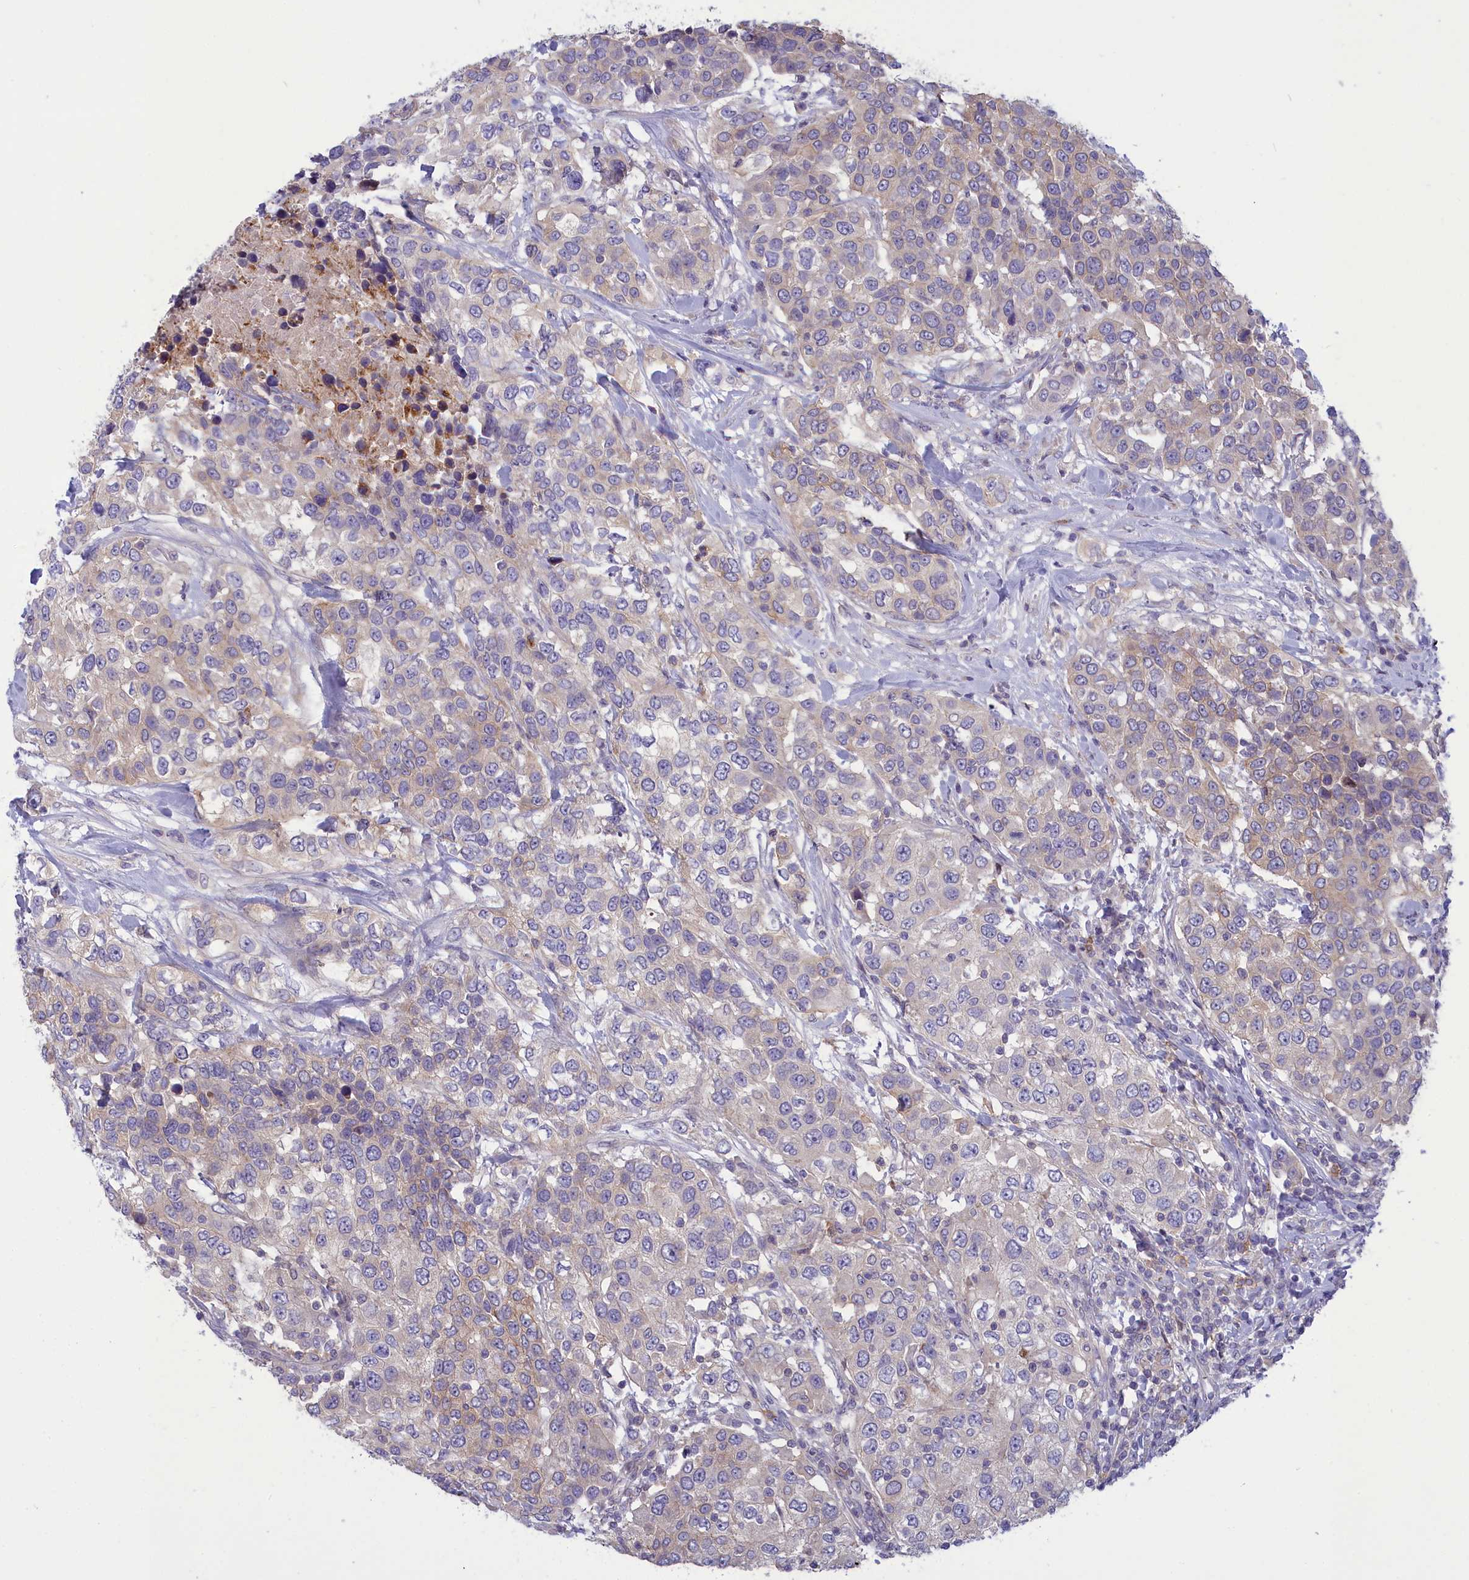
{"staining": {"intensity": "weak", "quantity": "<25%", "location": "cytoplasmic/membranous"}, "tissue": "urothelial cancer", "cell_type": "Tumor cells", "image_type": "cancer", "snomed": [{"axis": "morphology", "description": "Urothelial carcinoma, High grade"}, {"axis": "topography", "description": "Urinary bladder"}], "caption": "Tumor cells are negative for brown protein staining in urothelial cancer. (DAB IHC visualized using brightfield microscopy, high magnification).", "gene": "CORO2A", "patient": {"sex": "female", "age": 80}}